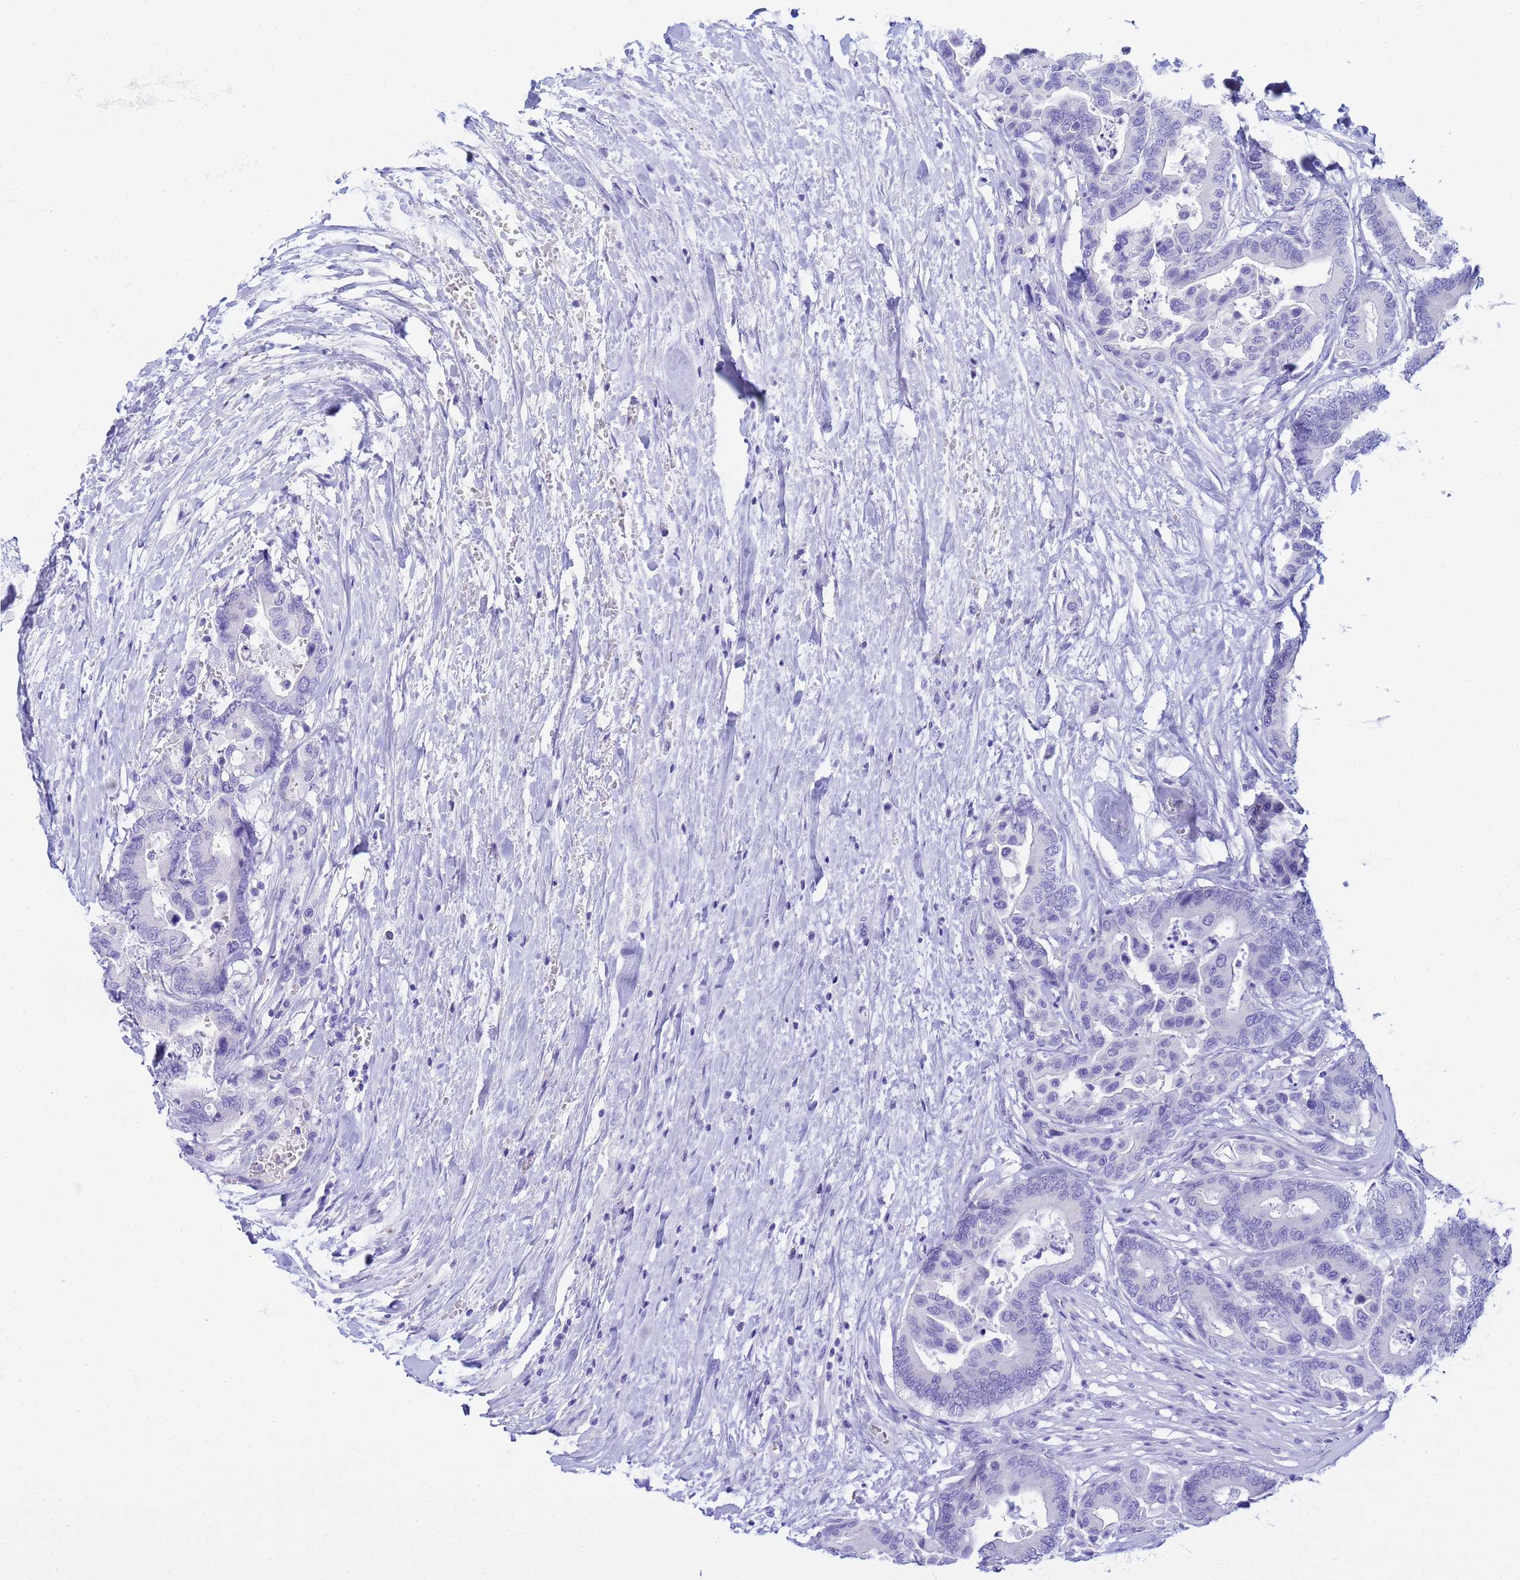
{"staining": {"intensity": "negative", "quantity": "none", "location": "none"}, "tissue": "colorectal cancer", "cell_type": "Tumor cells", "image_type": "cancer", "snomed": [{"axis": "morphology", "description": "Normal tissue, NOS"}, {"axis": "morphology", "description": "Adenocarcinoma, NOS"}, {"axis": "topography", "description": "Colon"}], "caption": "Tumor cells are negative for protein expression in human adenocarcinoma (colorectal).", "gene": "AQP12A", "patient": {"sex": "male", "age": 82}}